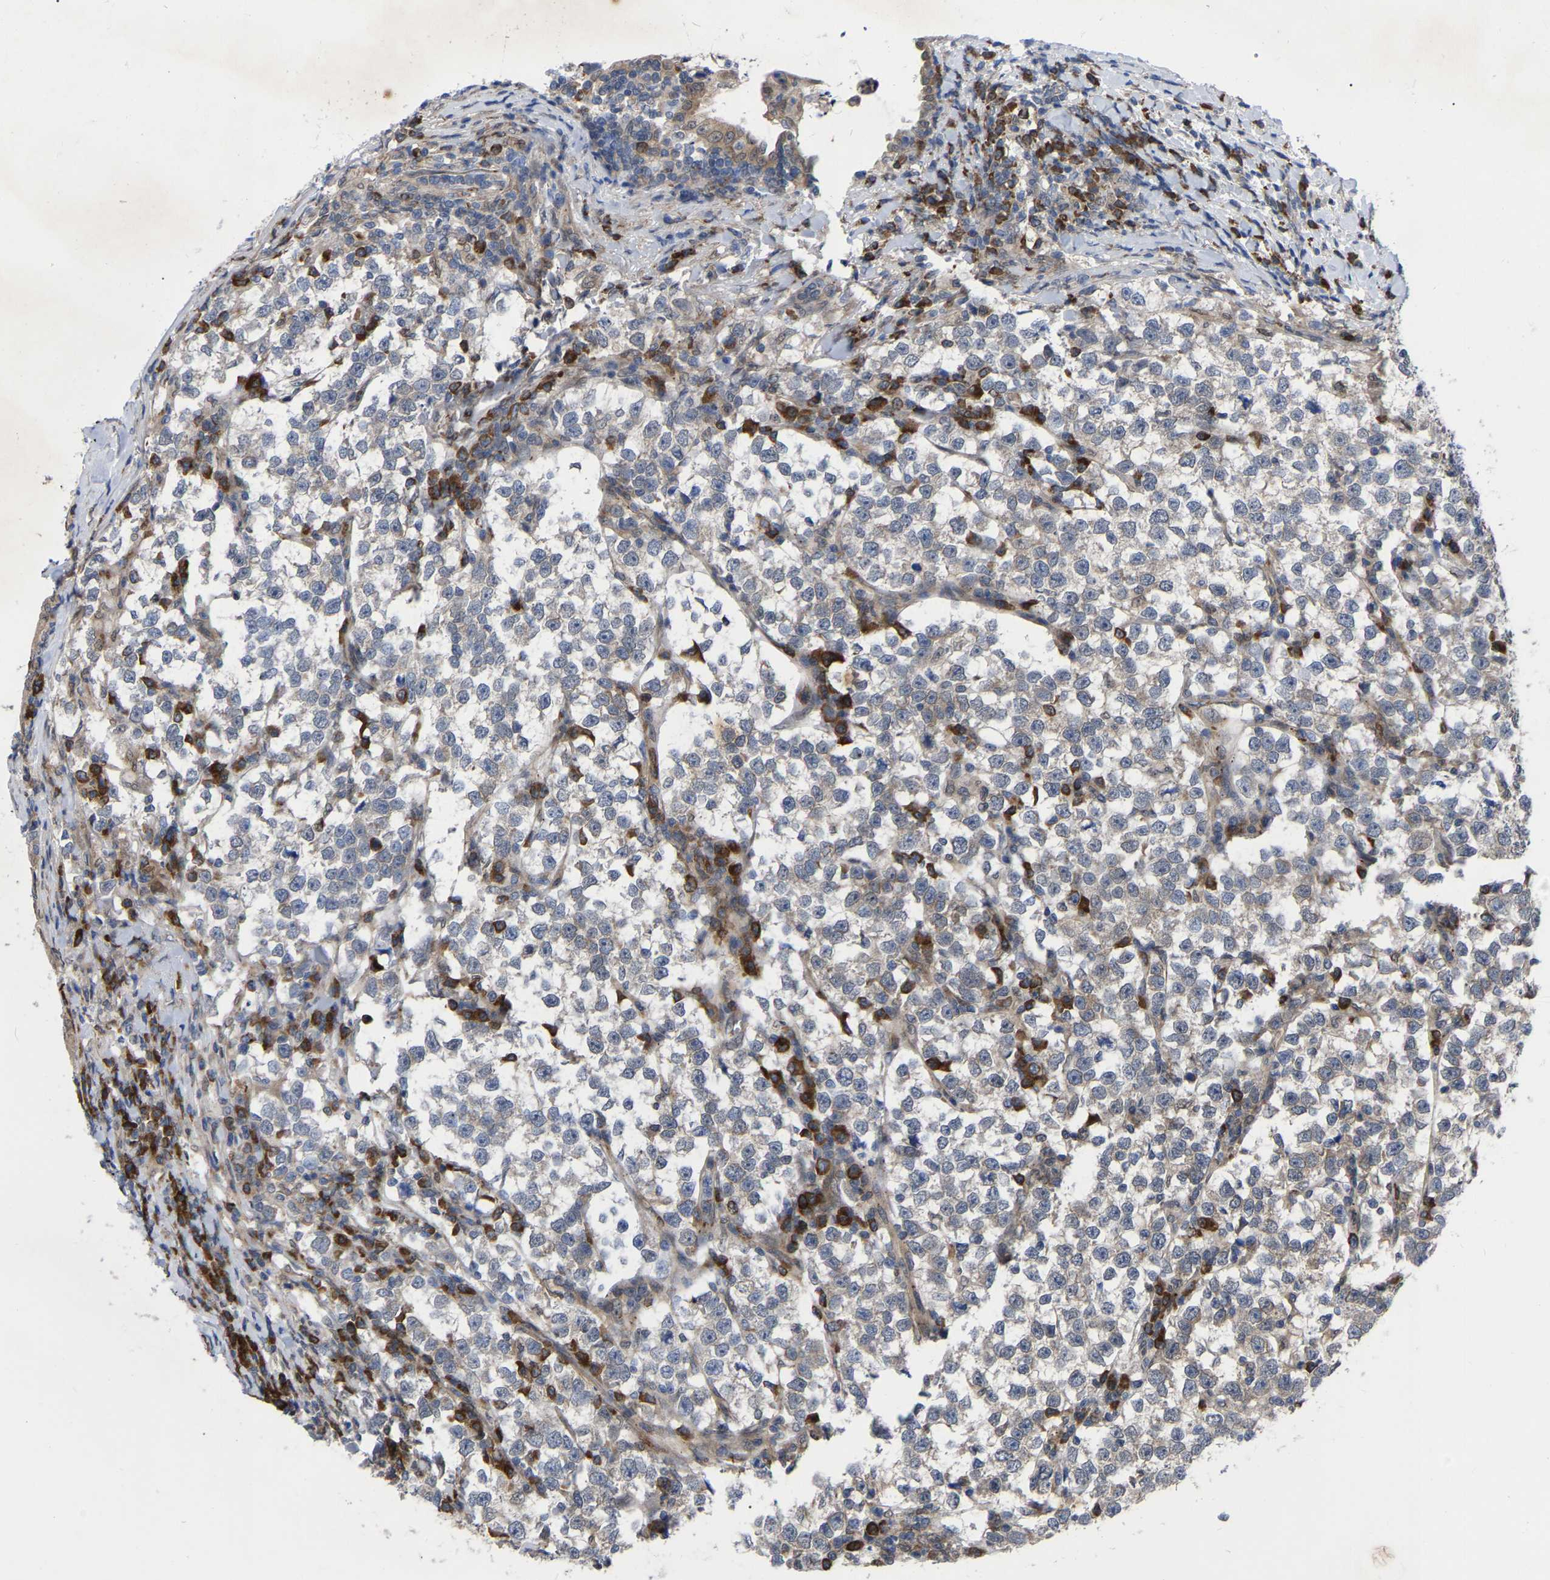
{"staining": {"intensity": "weak", "quantity": "<25%", "location": "cytoplasmic/membranous"}, "tissue": "testis cancer", "cell_type": "Tumor cells", "image_type": "cancer", "snomed": [{"axis": "morphology", "description": "Normal tissue, NOS"}, {"axis": "morphology", "description": "Seminoma, NOS"}, {"axis": "topography", "description": "Testis"}], "caption": "Testis cancer (seminoma) stained for a protein using immunohistochemistry (IHC) shows no staining tumor cells.", "gene": "UBE4B", "patient": {"sex": "male", "age": 43}}